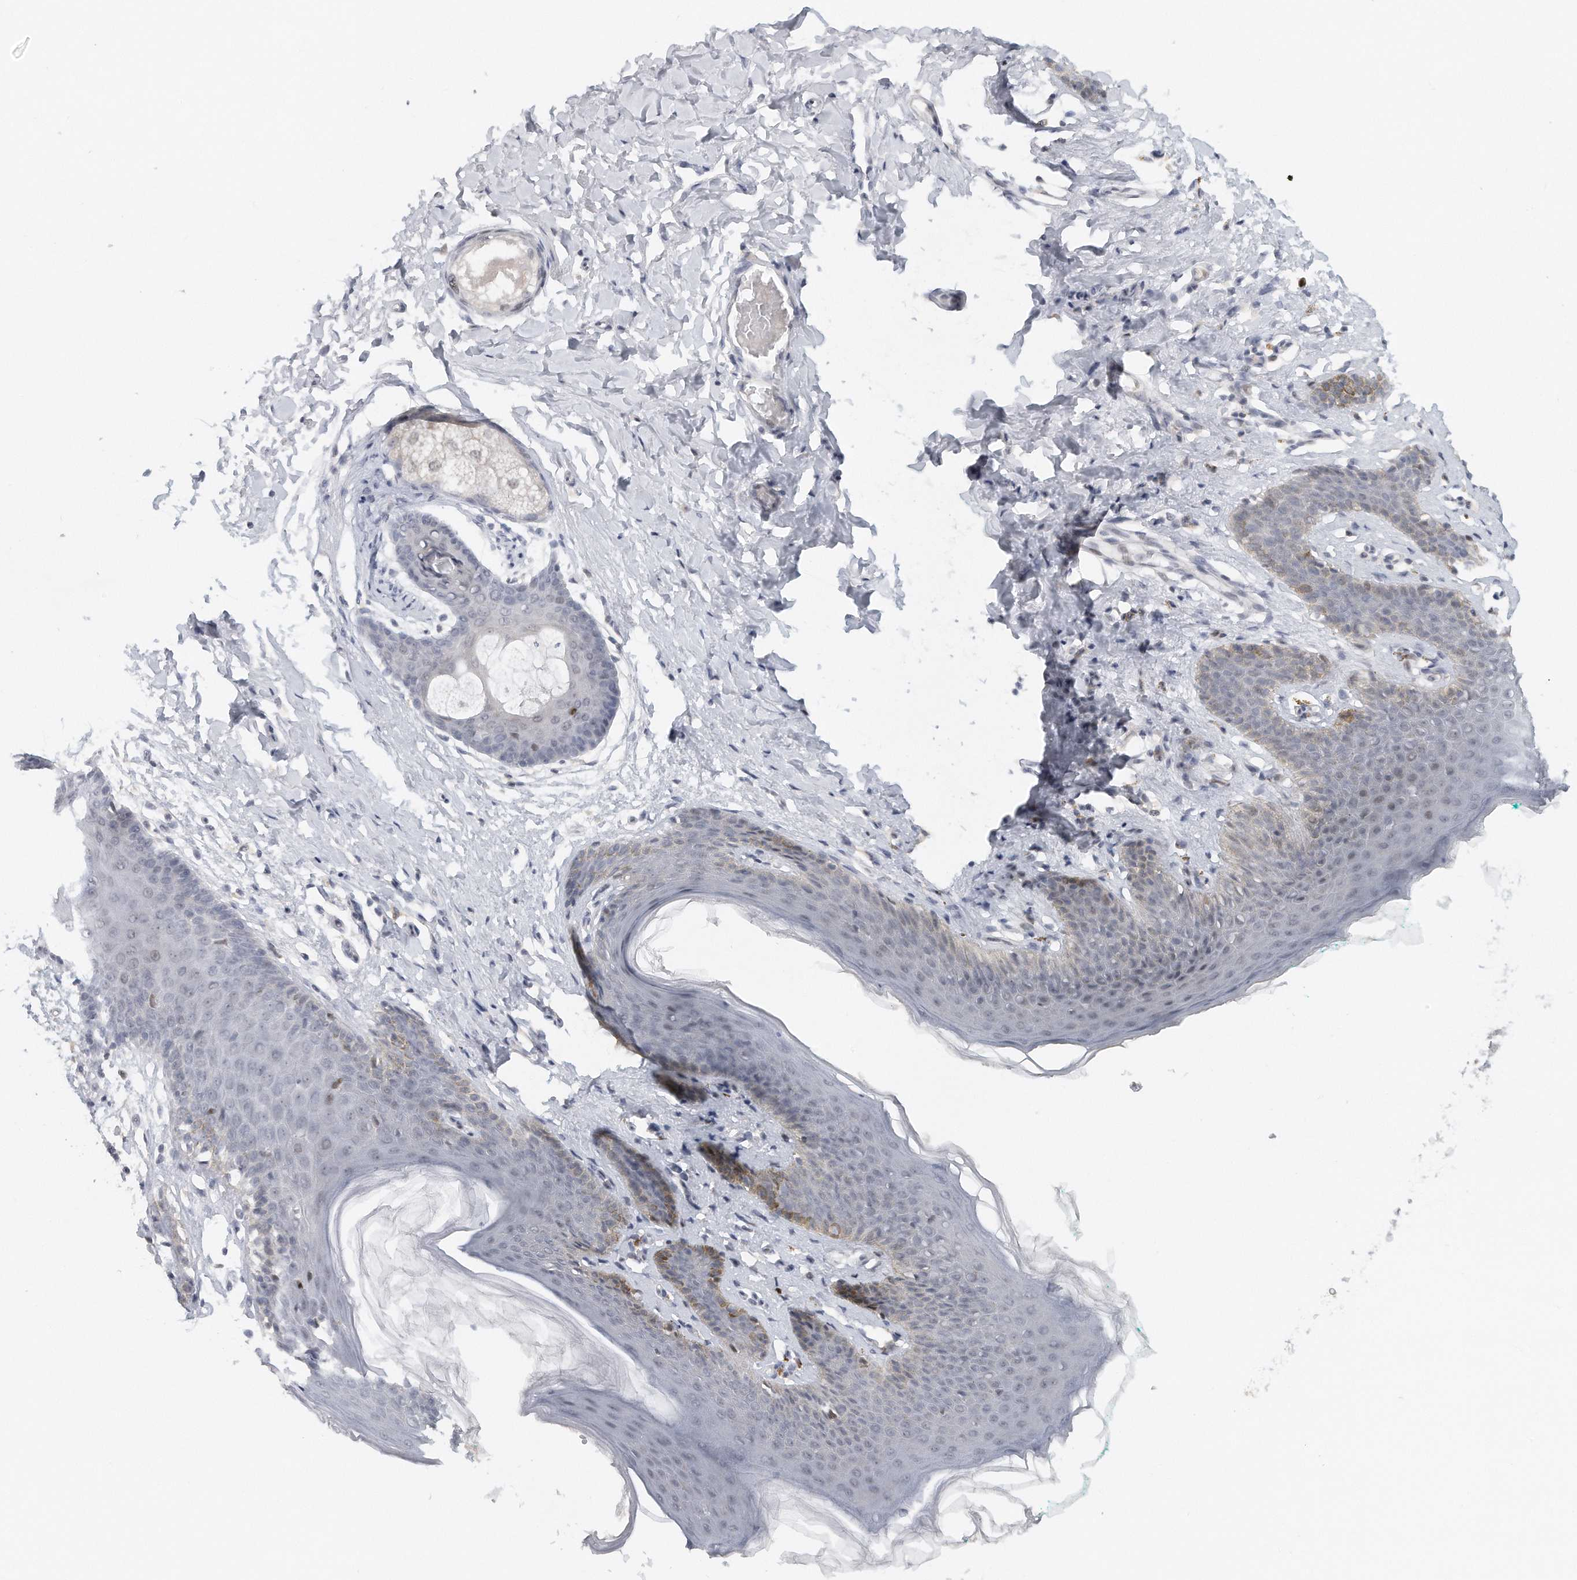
{"staining": {"intensity": "weak", "quantity": "<25%", "location": "cytoplasmic/membranous,nuclear"}, "tissue": "skin", "cell_type": "Epidermal cells", "image_type": "normal", "snomed": [{"axis": "morphology", "description": "Normal tissue, NOS"}, {"axis": "topography", "description": "Vulva"}], "caption": "This is a micrograph of immunohistochemistry (IHC) staining of unremarkable skin, which shows no expression in epidermal cells.", "gene": "DDX43", "patient": {"sex": "female", "age": 66}}